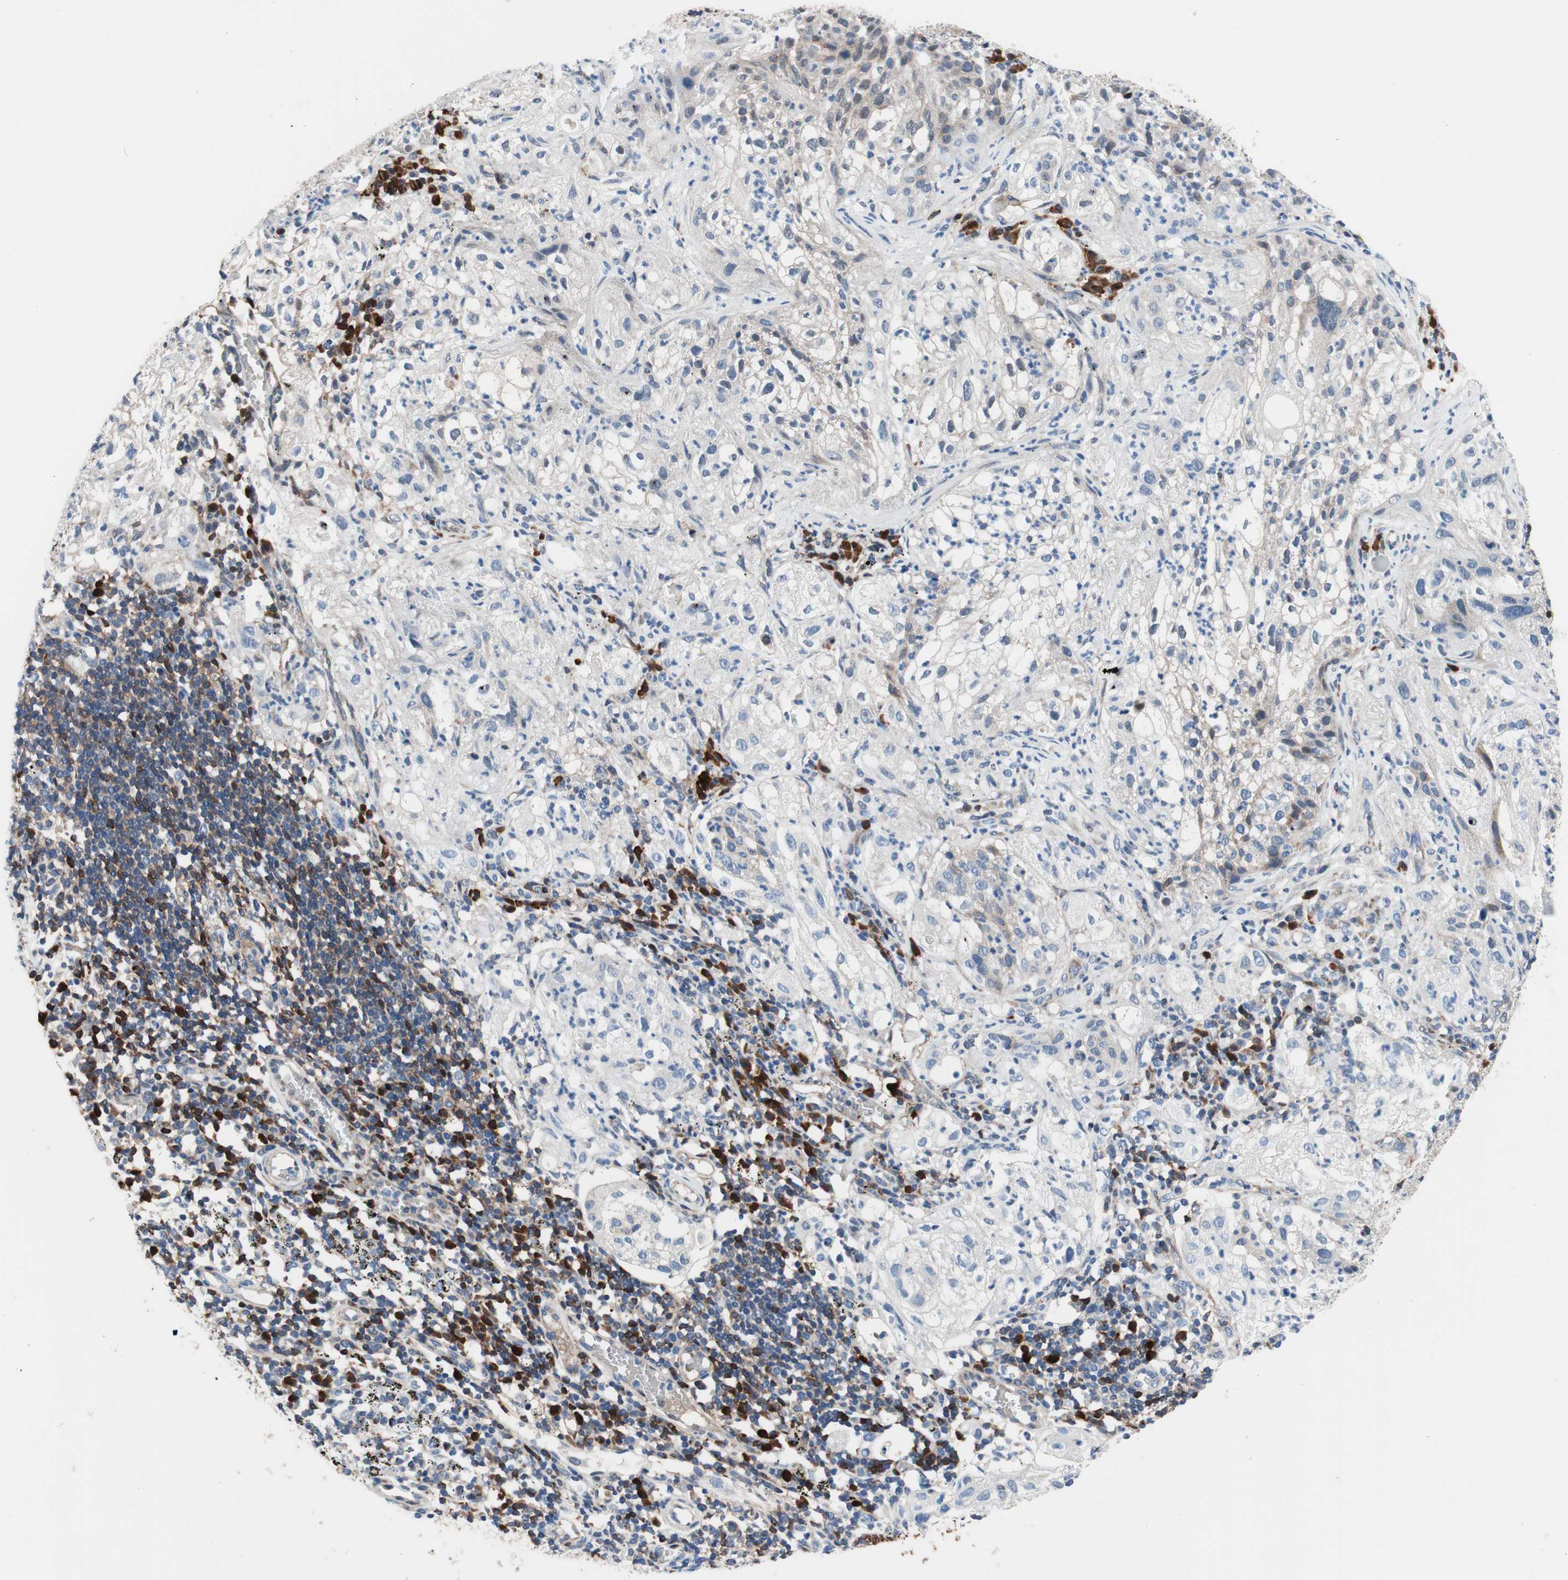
{"staining": {"intensity": "negative", "quantity": "none", "location": "none"}, "tissue": "lung cancer", "cell_type": "Tumor cells", "image_type": "cancer", "snomed": [{"axis": "morphology", "description": "Inflammation, NOS"}, {"axis": "morphology", "description": "Squamous cell carcinoma, NOS"}, {"axis": "topography", "description": "Lymph node"}, {"axis": "topography", "description": "Soft tissue"}, {"axis": "topography", "description": "Lung"}], "caption": "Squamous cell carcinoma (lung) stained for a protein using IHC reveals no expression tumor cells.", "gene": "PRDX2", "patient": {"sex": "male", "age": 66}}